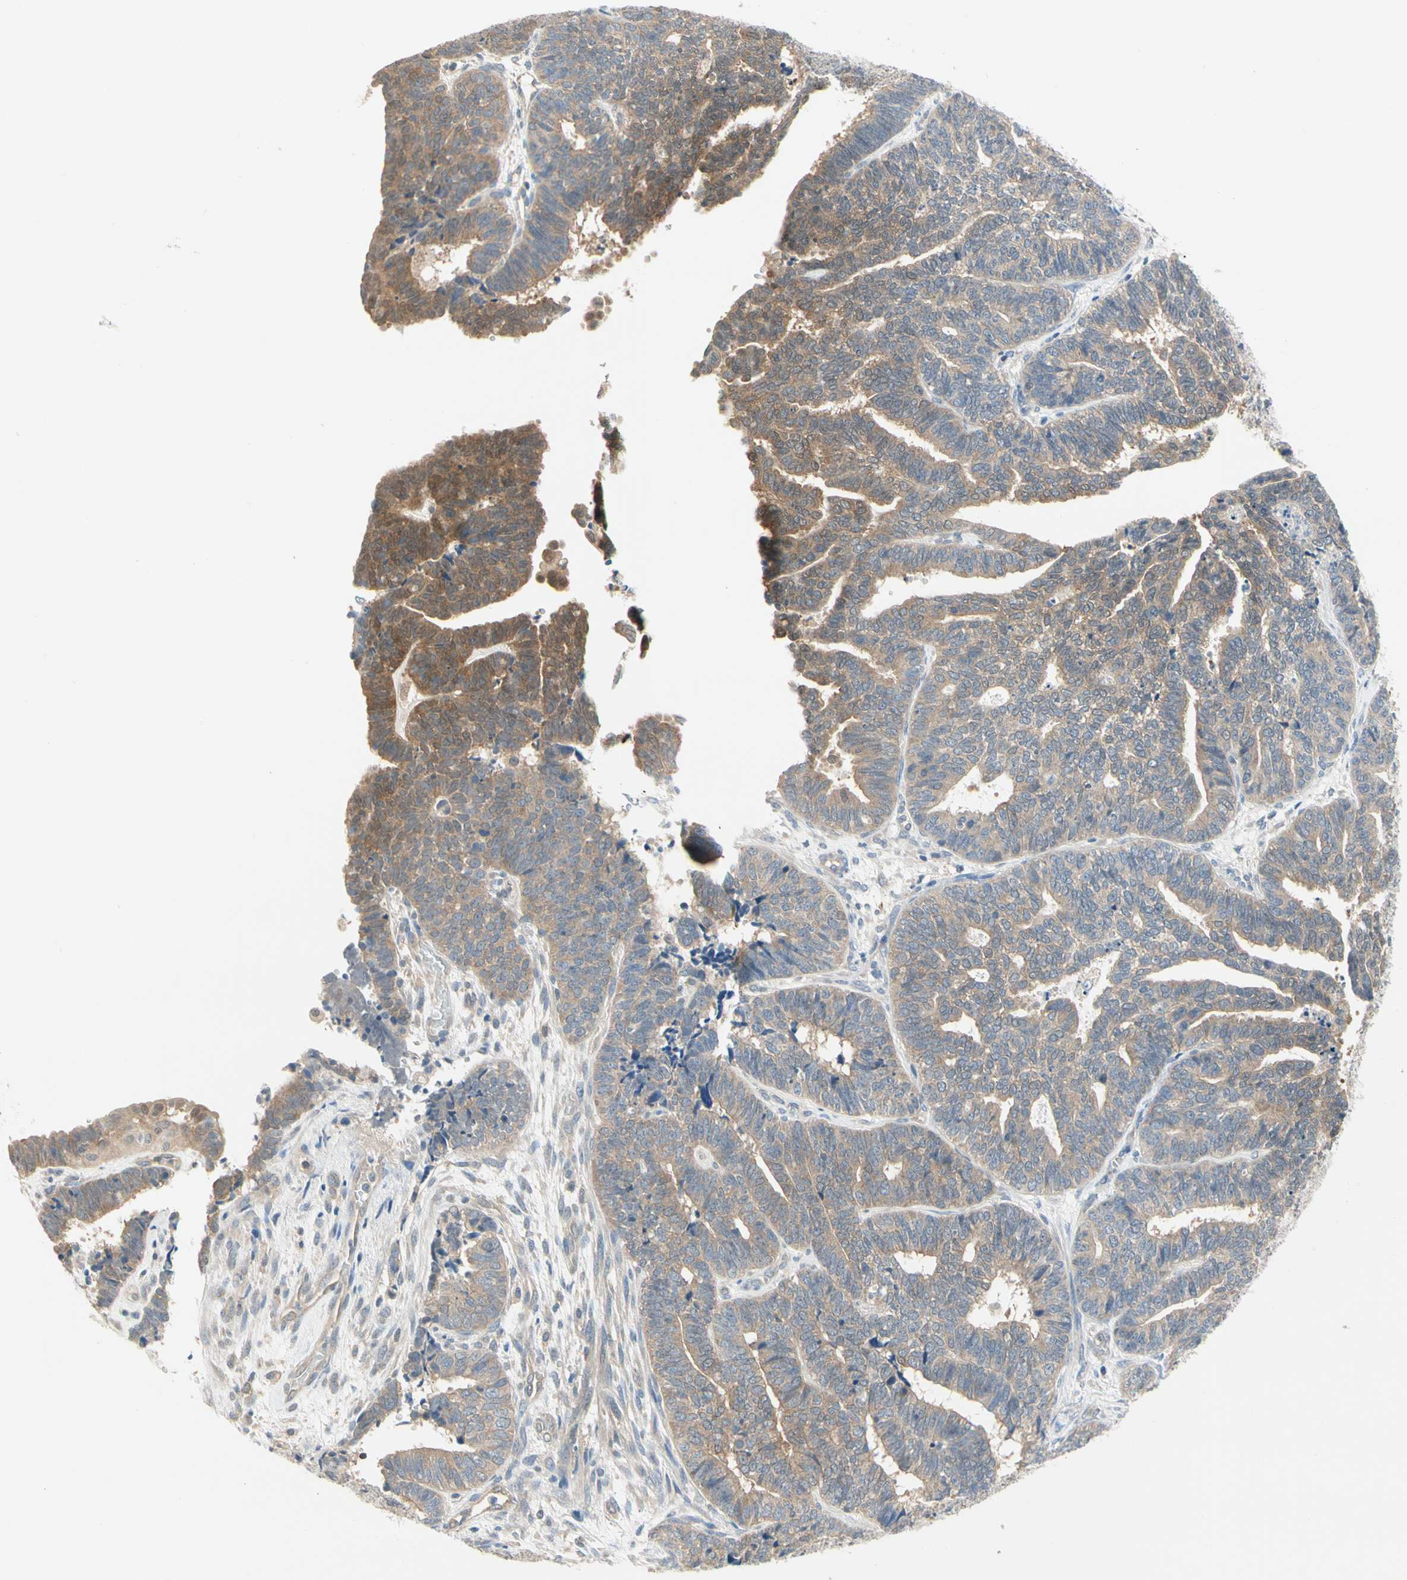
{"staining": {"intensity": "moderate", "quantity": ">75%", "location": "cytoplasmic/membranous"}, "tissue": "endometrial cancer", "cell_type": "Tumor cells", "image_type": "cancer", "snomed": [{"axis": "morphology", "description": "Adenocarcinoma, NOS"}, {"axis": "topography", "description": "Endometrium"}], "caption": "Tumor cells demonstrate medium levels of moderate cytoplasmic/membranous positivity in approximately >75% of cells in endometrial cancer (adenocarcinoma). (brown staining indicates protein expression, while blue staining denotes nuclei).", "gene": "MPI", "patient": {"sex": "female", "age": 70}}